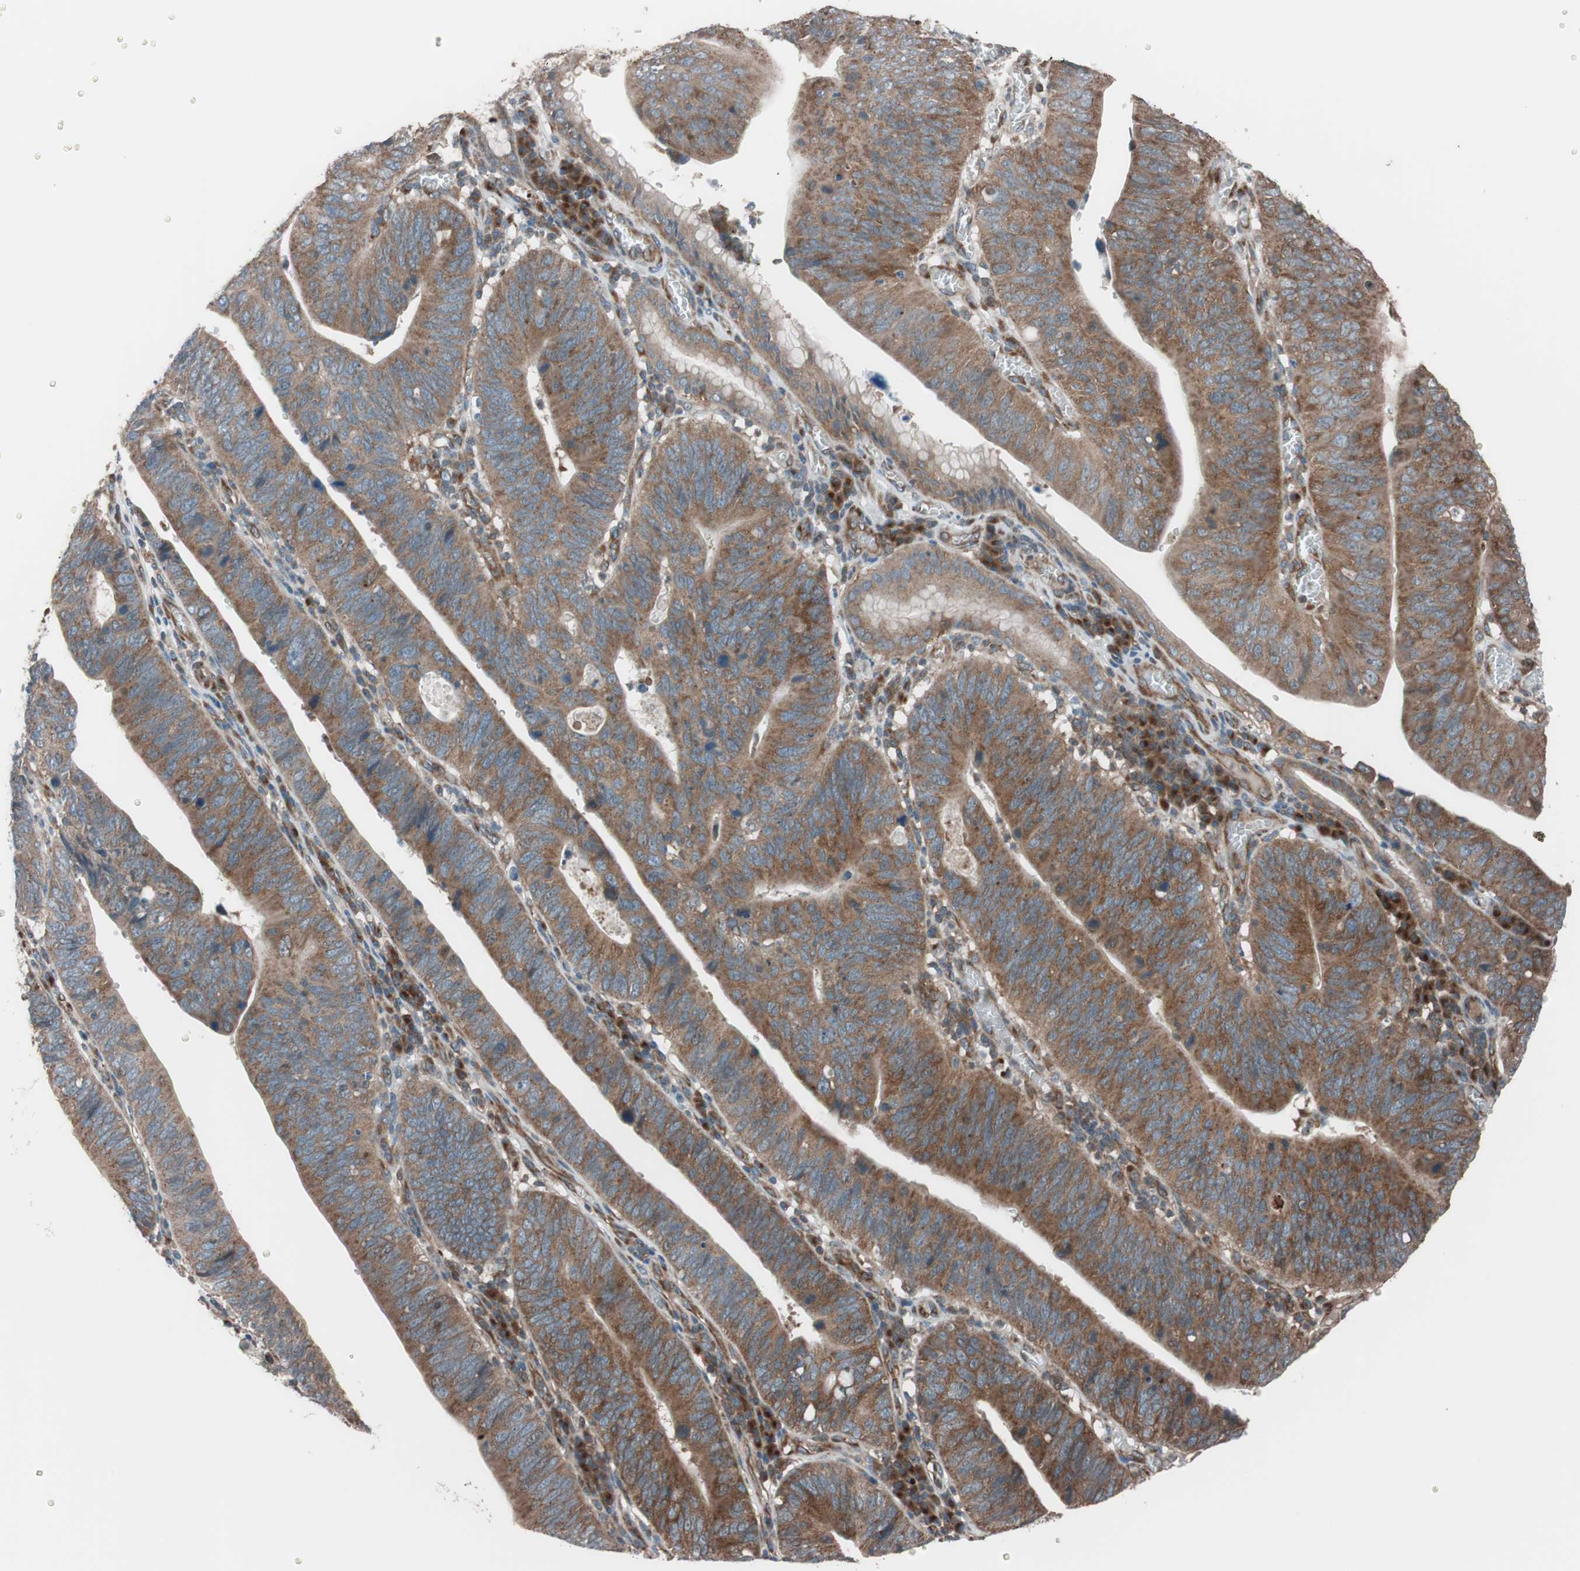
{"staining": {"intensity": "moderate", "quantity": ">75%", "location": "cytoplasmic/membranous"}, "tissue": "stomach cancer", "cell_type": "Tumor cells", "image_type": "cancer", "snomed": [{"axis": "morphology", "description": "Adenocarcinoma, NOS"}, {"axis": "topography", "description": "Stomach"}], "caption": "High-power microscopy captured an immunohistochemistry (IHC) histopathology image of stomach cancer, revealing moderate cytoplasmic/membranous positivity in about >75% of tumor cells.", "gene": "SEC31A", "patient": {"sex": "male", "age": 59}}